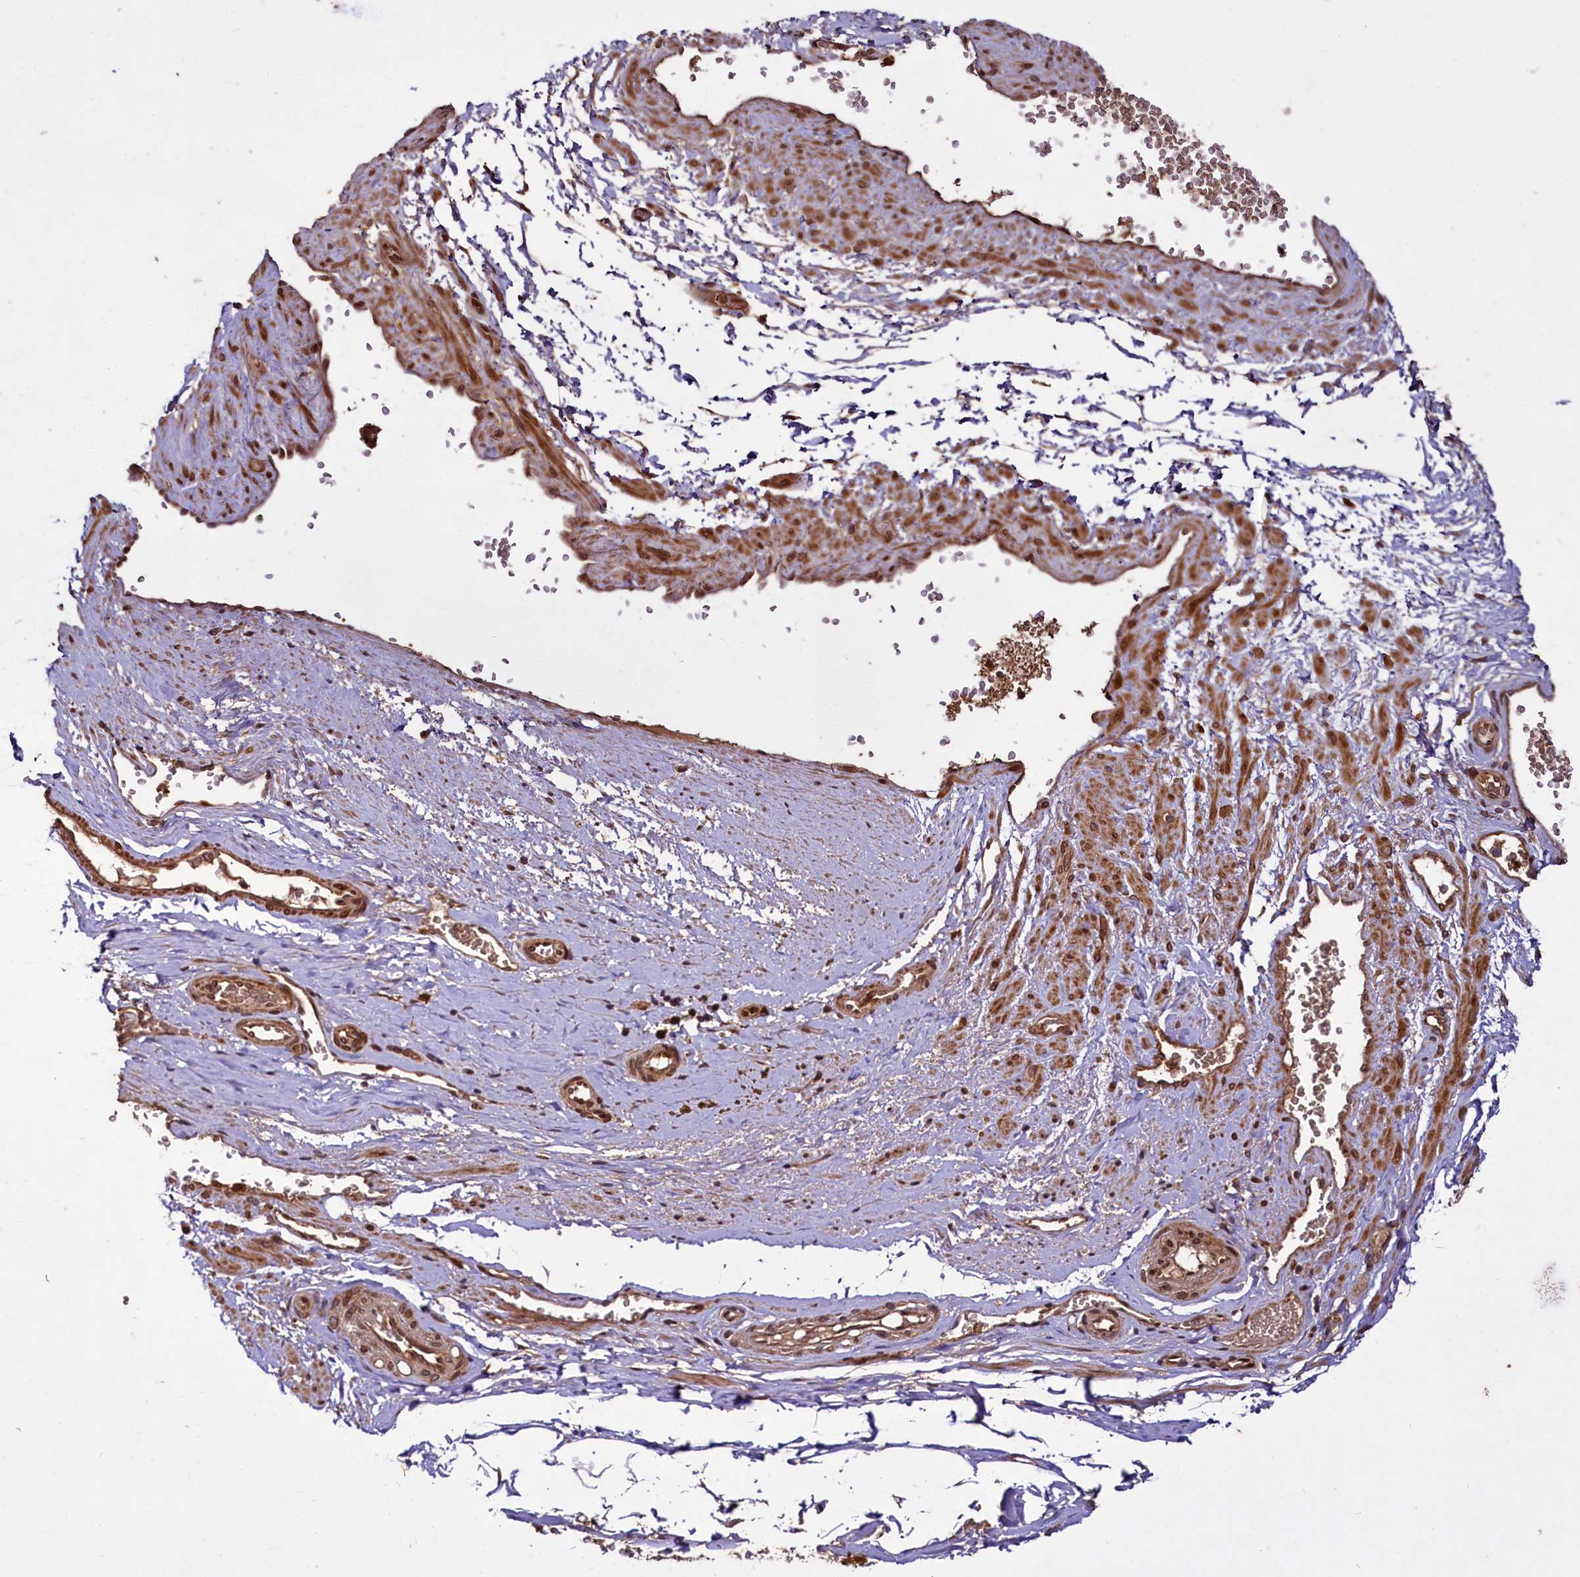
{"staining": {"intensity": "strong", "quantity": ">75%", "location": "cytoplasmic/membranous"}, "tissue": "adipose tissue", "cell_type": "Adipocytes", "image_type": "normal", "snomed": [{"axis": "morphology", "description": "Normal tissue, NOS"}, {"axis": "morphology", "description": "Adenocarcinoma, Low grade"}, {"axis": "topography", "description": "Prostate"}, {"axis": "topography", "description": "Peripheral nerve tissue"}], "caption": "IHC staining of normal adipose tissue, which demonstrates high levels of strong cytoplasmic/membranous expression in about >75% of adipocytes indicating strong cytoplasmic/membranous protein expression. The staining was performed using DAB (3,3'-diaminobenzidine) (brown) for protein detection and nuclei were counterstained in hematoxylin (blue).", "gene": "DCP1B", "patient": {"sex": "male", "age": 63}}